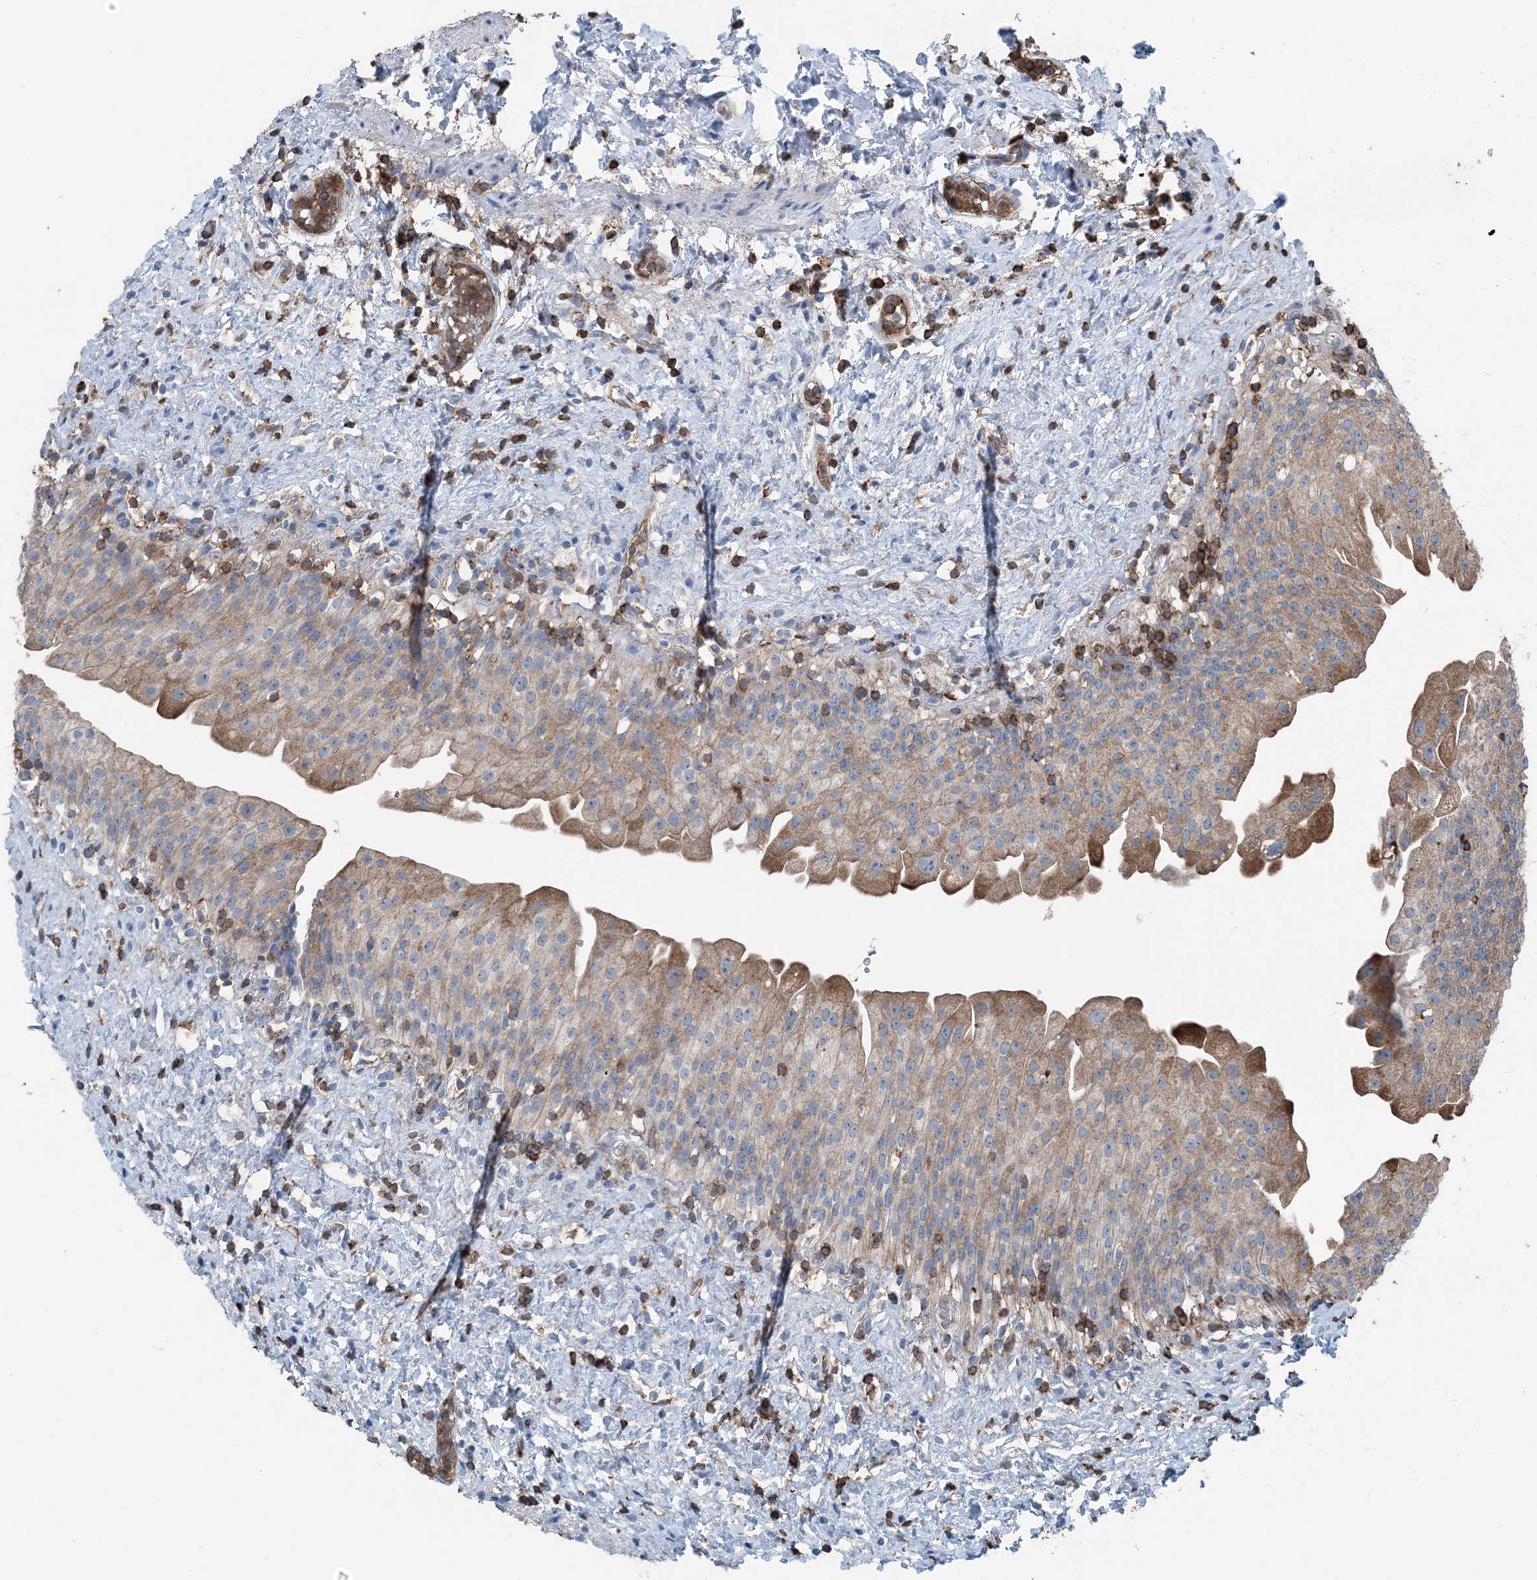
{"staining": {"intensity": "moderate", "quantity": "25%-75%", "location": "cytoplasmic/membranous"}, "tissue": "urinary bladder", "cell_type": "Urothelial cells", "image_type": "normal", "snomed": [{"axis": "morphology", "description": "Normal tissue, NOS"}, {"axis": "topography", "description": "Urinary bladder"}], "caption": "Immunohistochemical staining of normal urinary bladder demonstrates 25%-75% levels of moderate cytoplasmic/membranous protein staining in approximately 25%-75% of urothelial cells.", "gene": "CFL1", "patient": {"sex": "female", "age": 27}}